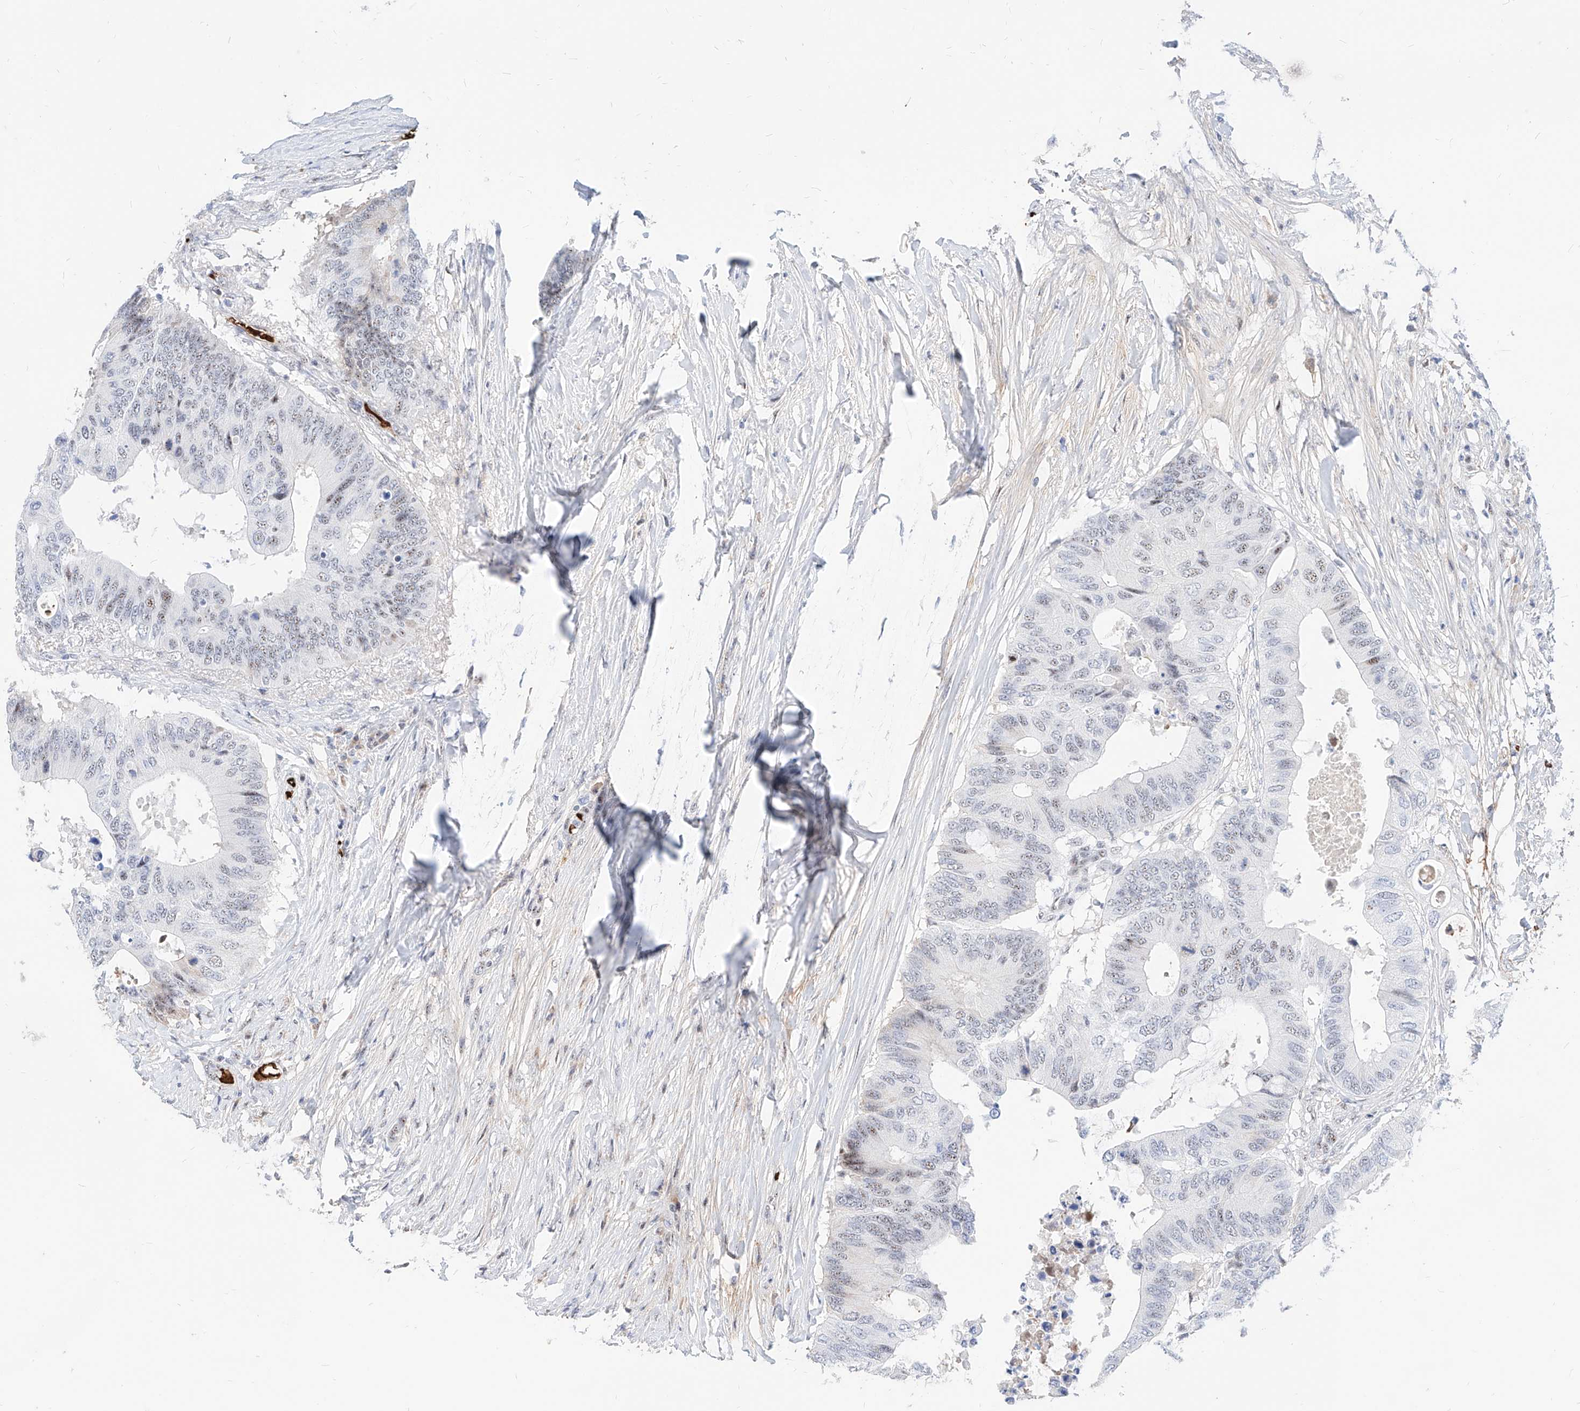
{"staining": {"intensity": "weak", "quantity": "25%-75%", "location": "nuclear"}, "tissue": "colorectal cancer", "cell_type": "Tumor cells", "image_type": "cancer", "snomed": [{"axis": "morphology", "description": "Adenocarcinoma, NOS"}, {"axis": "topography", "description": "Colon"}], "caption": "Weak nuclear protein expression is appreciated in about 25%-75% of tumor cells in colorectal adenocarcinoma.", "gene": "ZFP42", "patient": {"sex": "male", "age": 71}}